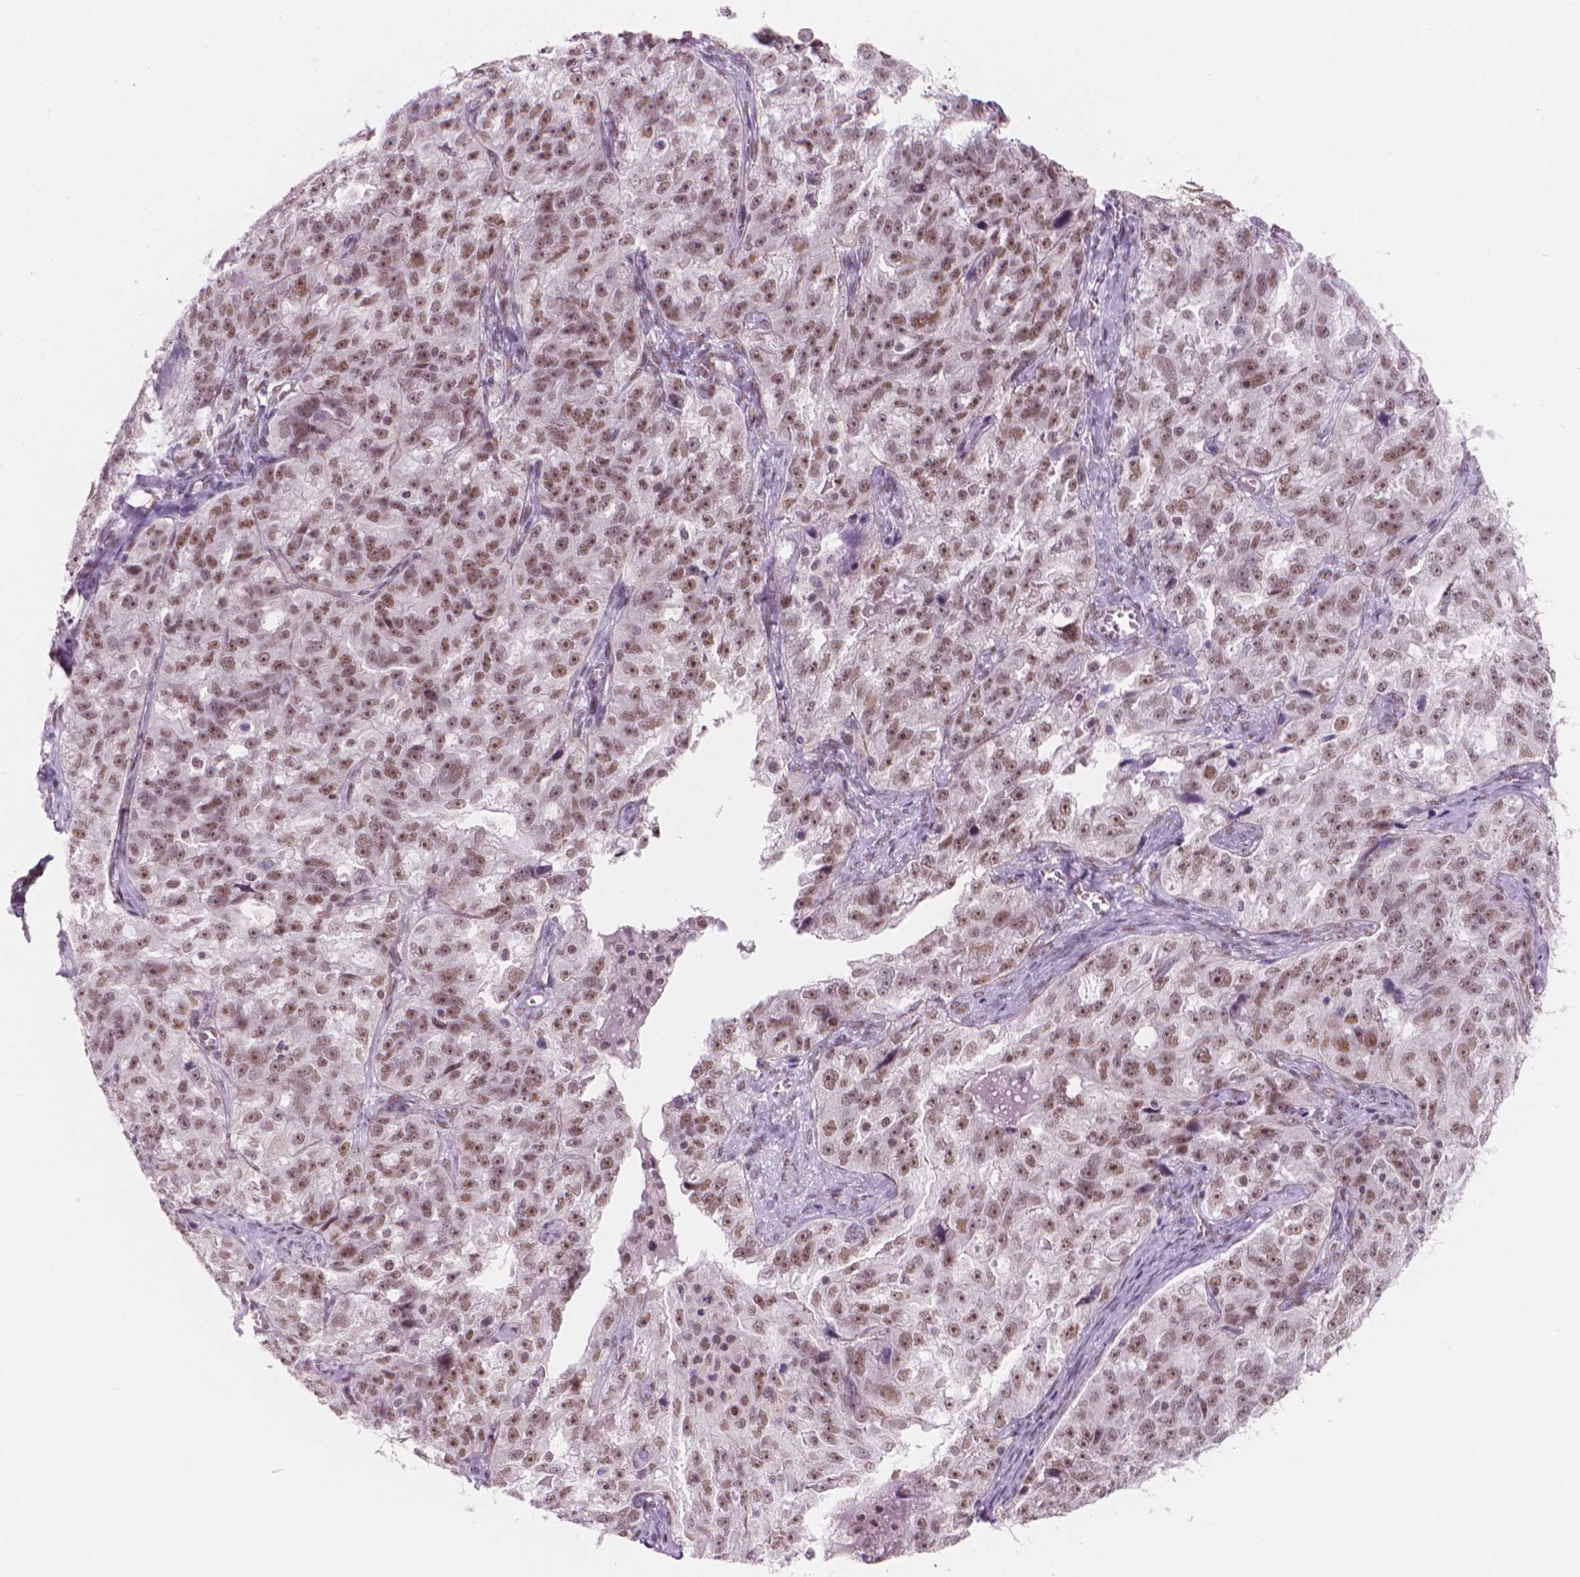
{"staining": {"intensity": "moderate", "quantity": ">75%", "location": "nuclear"}, "tissue": "ovarian cancer", "cell_type": "Tumor cells", "image_type": "cancer", "snomed": [{"axis": "morphology", "description": "Cystadenocarcinoma, serous, NOS"}, {"axis": "topography", "description": "Ovary"}], "caption": "IHC of serous cystadenocarcinoma (ovarian) demonstrates medium levels of moderate nuclear positivity in about >75% of tumor cells.", "gene": "POLR3D", "patient": {"sex": "female", "age": 51}}